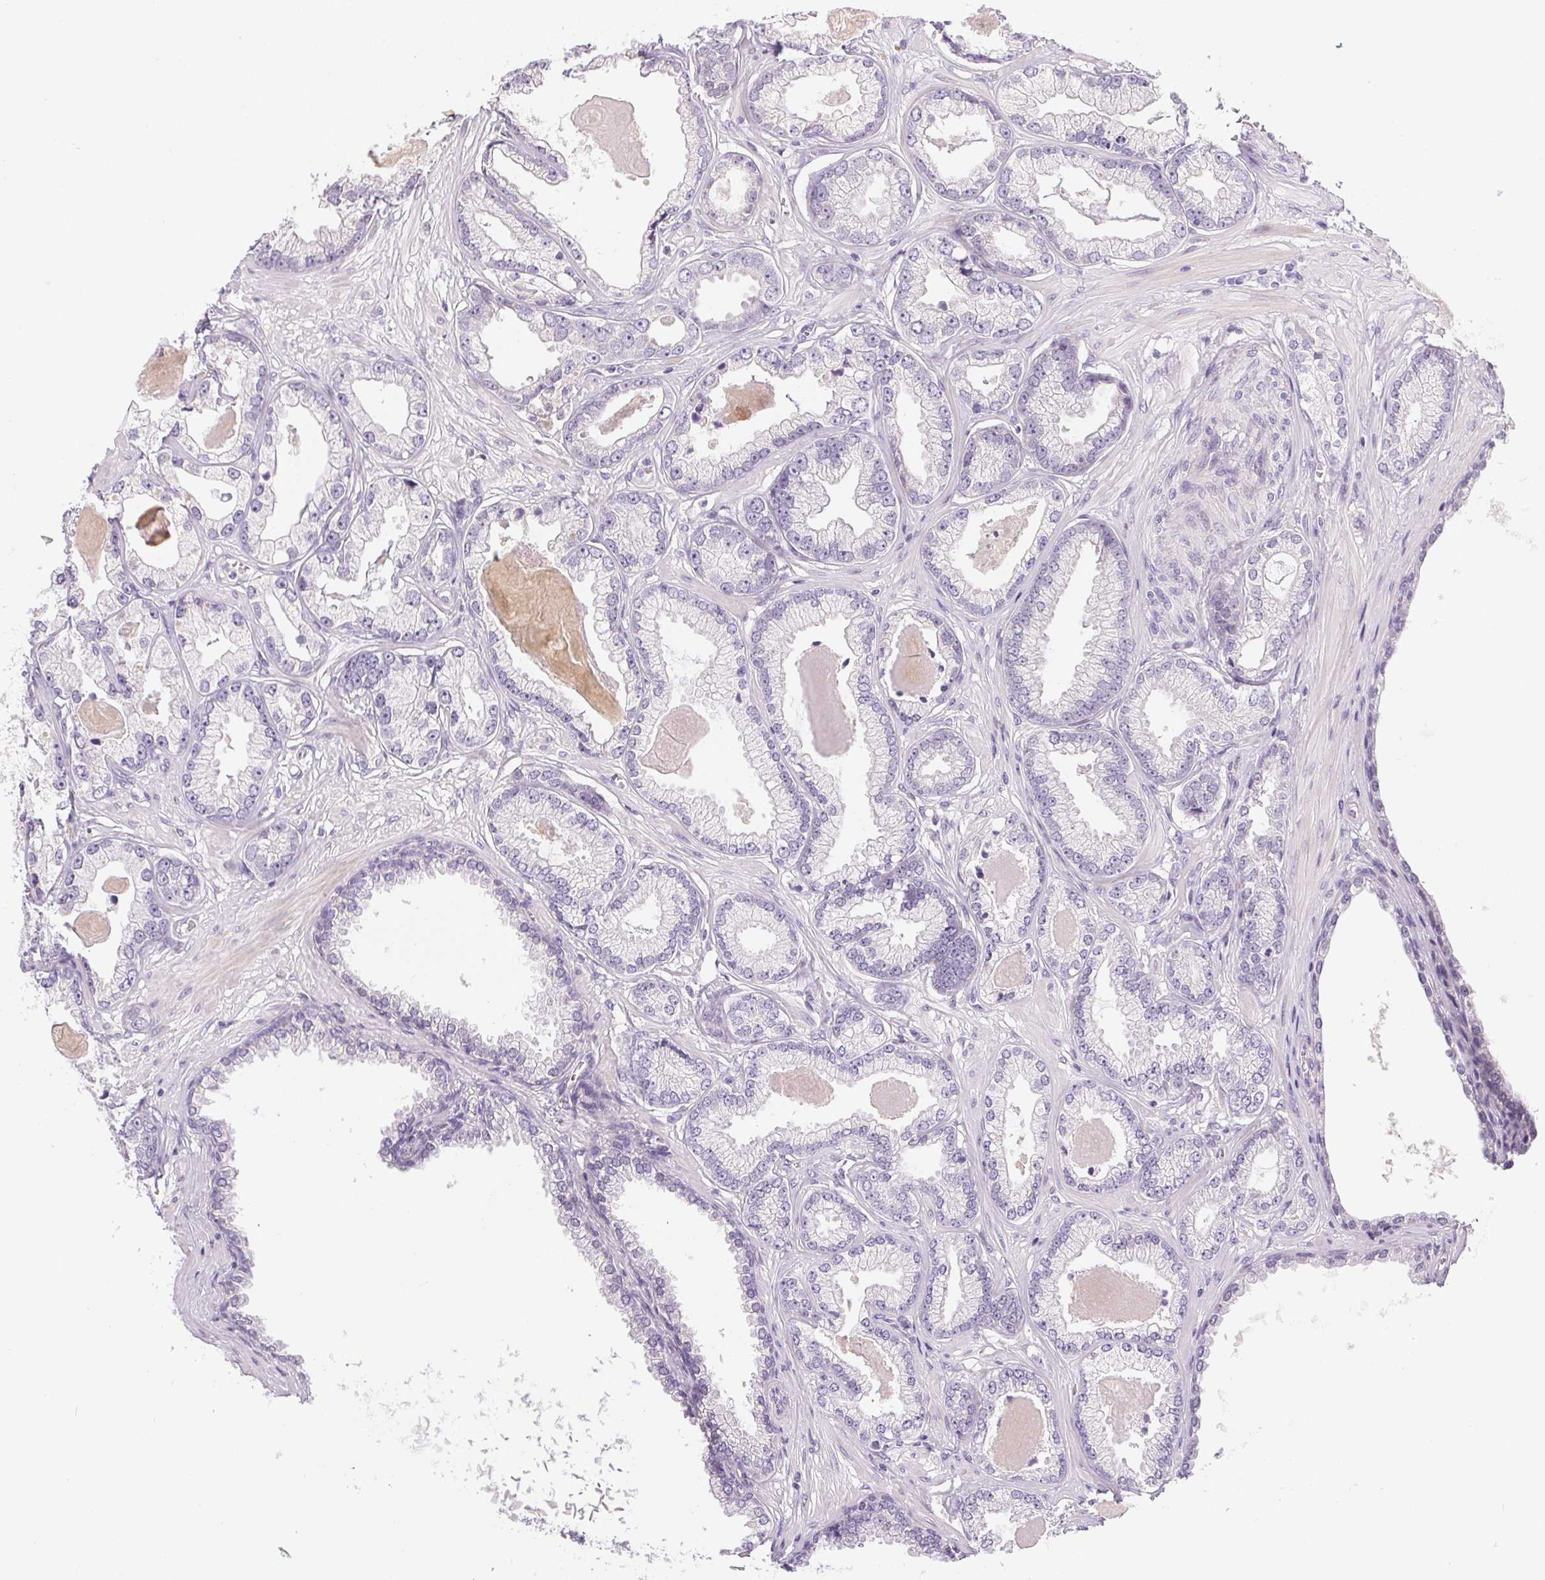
{"staining": {"intensity": "negative", "quantity": "none", "location": "none"}, "tissue": "prostate cancer", "cell_type": "Tumor cells", "image_type": "cancer", "snomed": [{"axis": "morphology", "description": "Adenocarcinoma, Low grade"}, {"axis": "topography", "description": "Prostate"}], "caption": "There is no significant staining in tumor cells of prostate cancer (low-grade adenocarcinoma).", "gene": "GSDMC", "patient": {"sex": "male", "age": 64}}